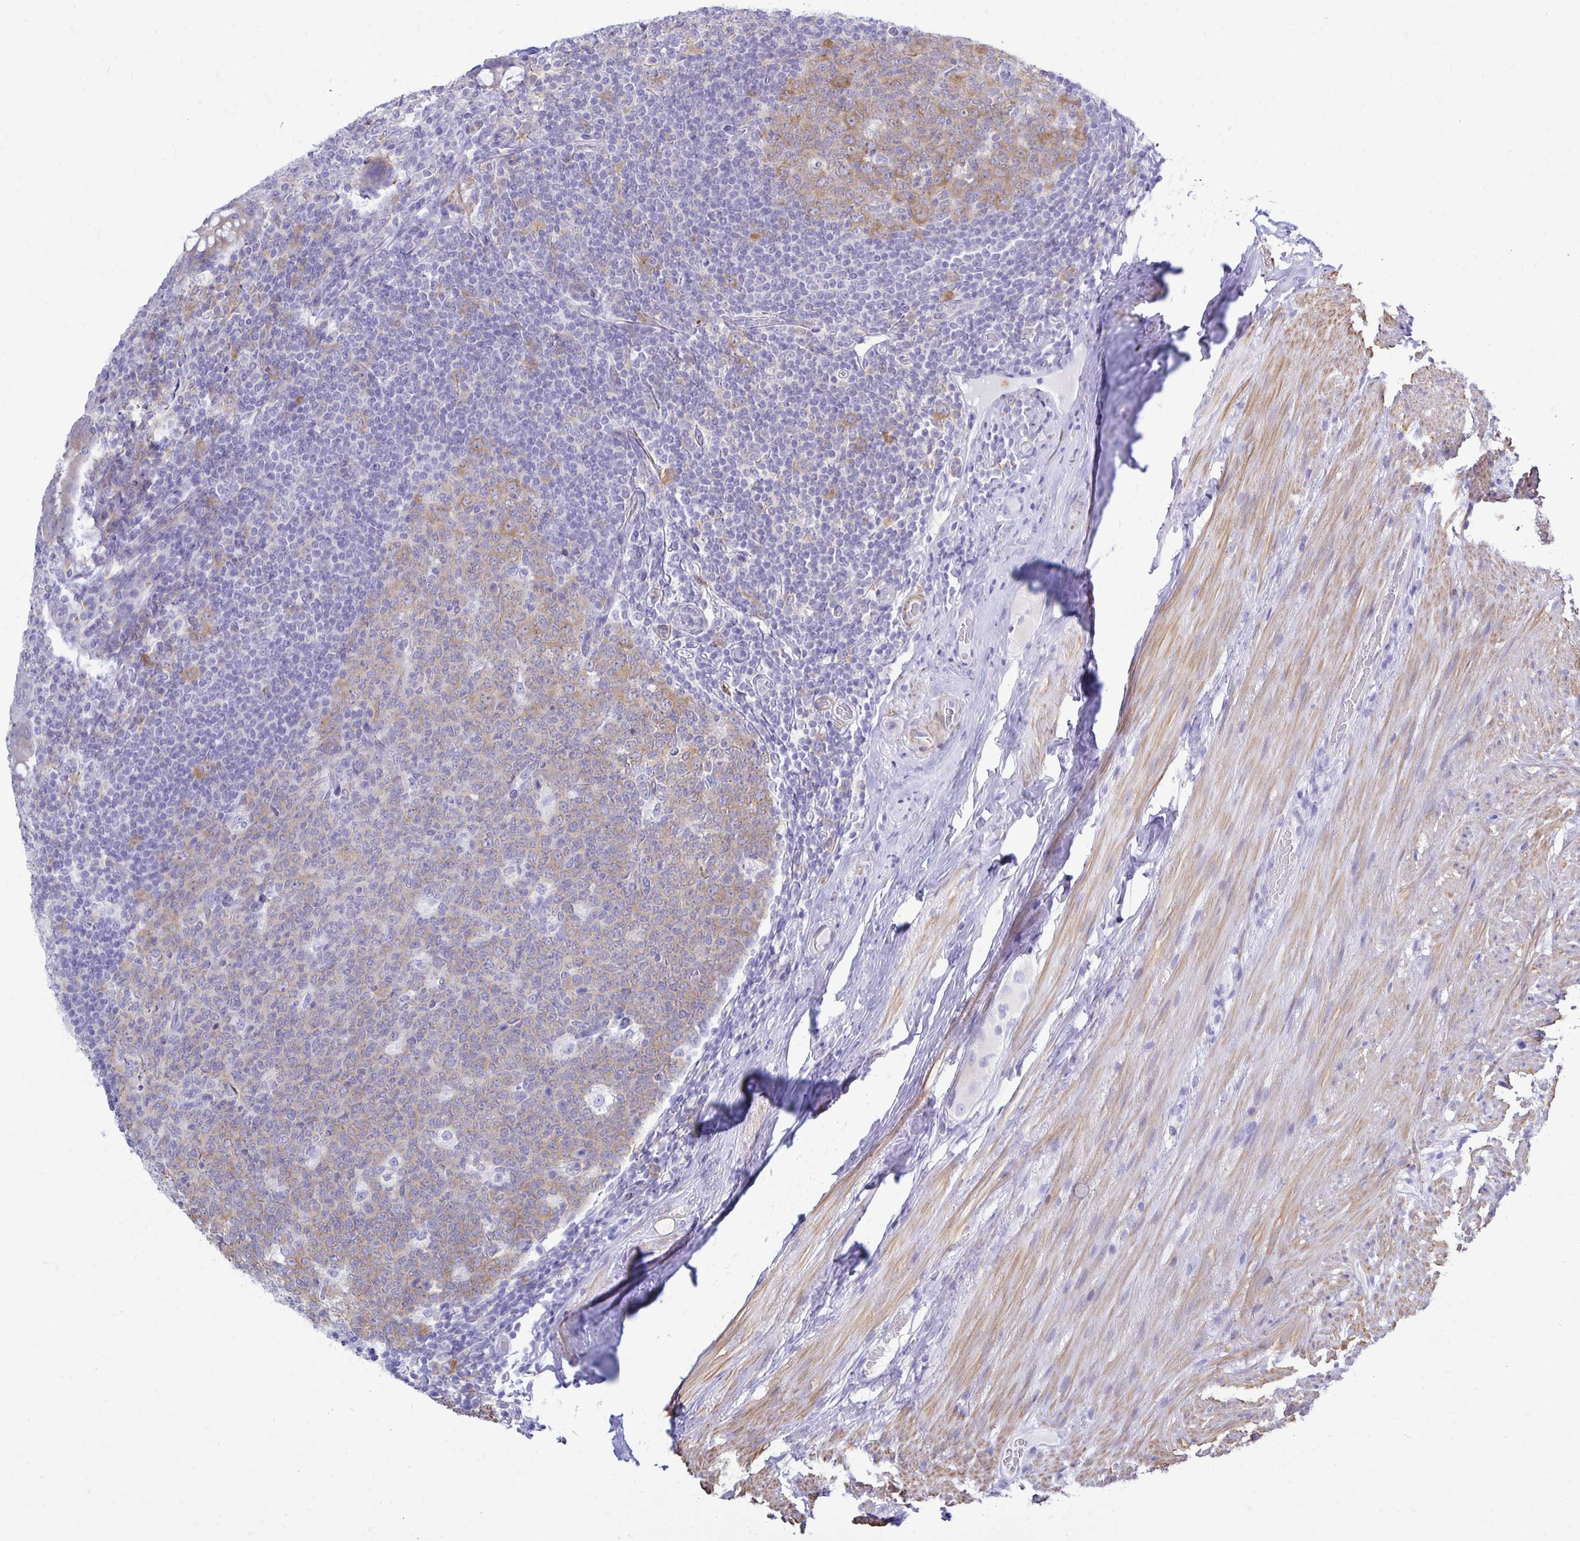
{"staining": {"intensity": "negative", "quantity": "none", "location": "none"}, "tissue": "appendix", "cell_type": "Glandular cells", "image_type": "normal", "snomed": [{"axis": "morphology", "description": "Normal tissue, NOS"}, {"axis": "topography", "description": "Appendix"}], "caption": "DAB (3,3'-diaminobenzidine) immunohistochemical staining of unremarkable human appendix reveals no significant expression in glandular cells.", "gene": "CTPS1", "patient": {"sex": "male", "age": 71}}